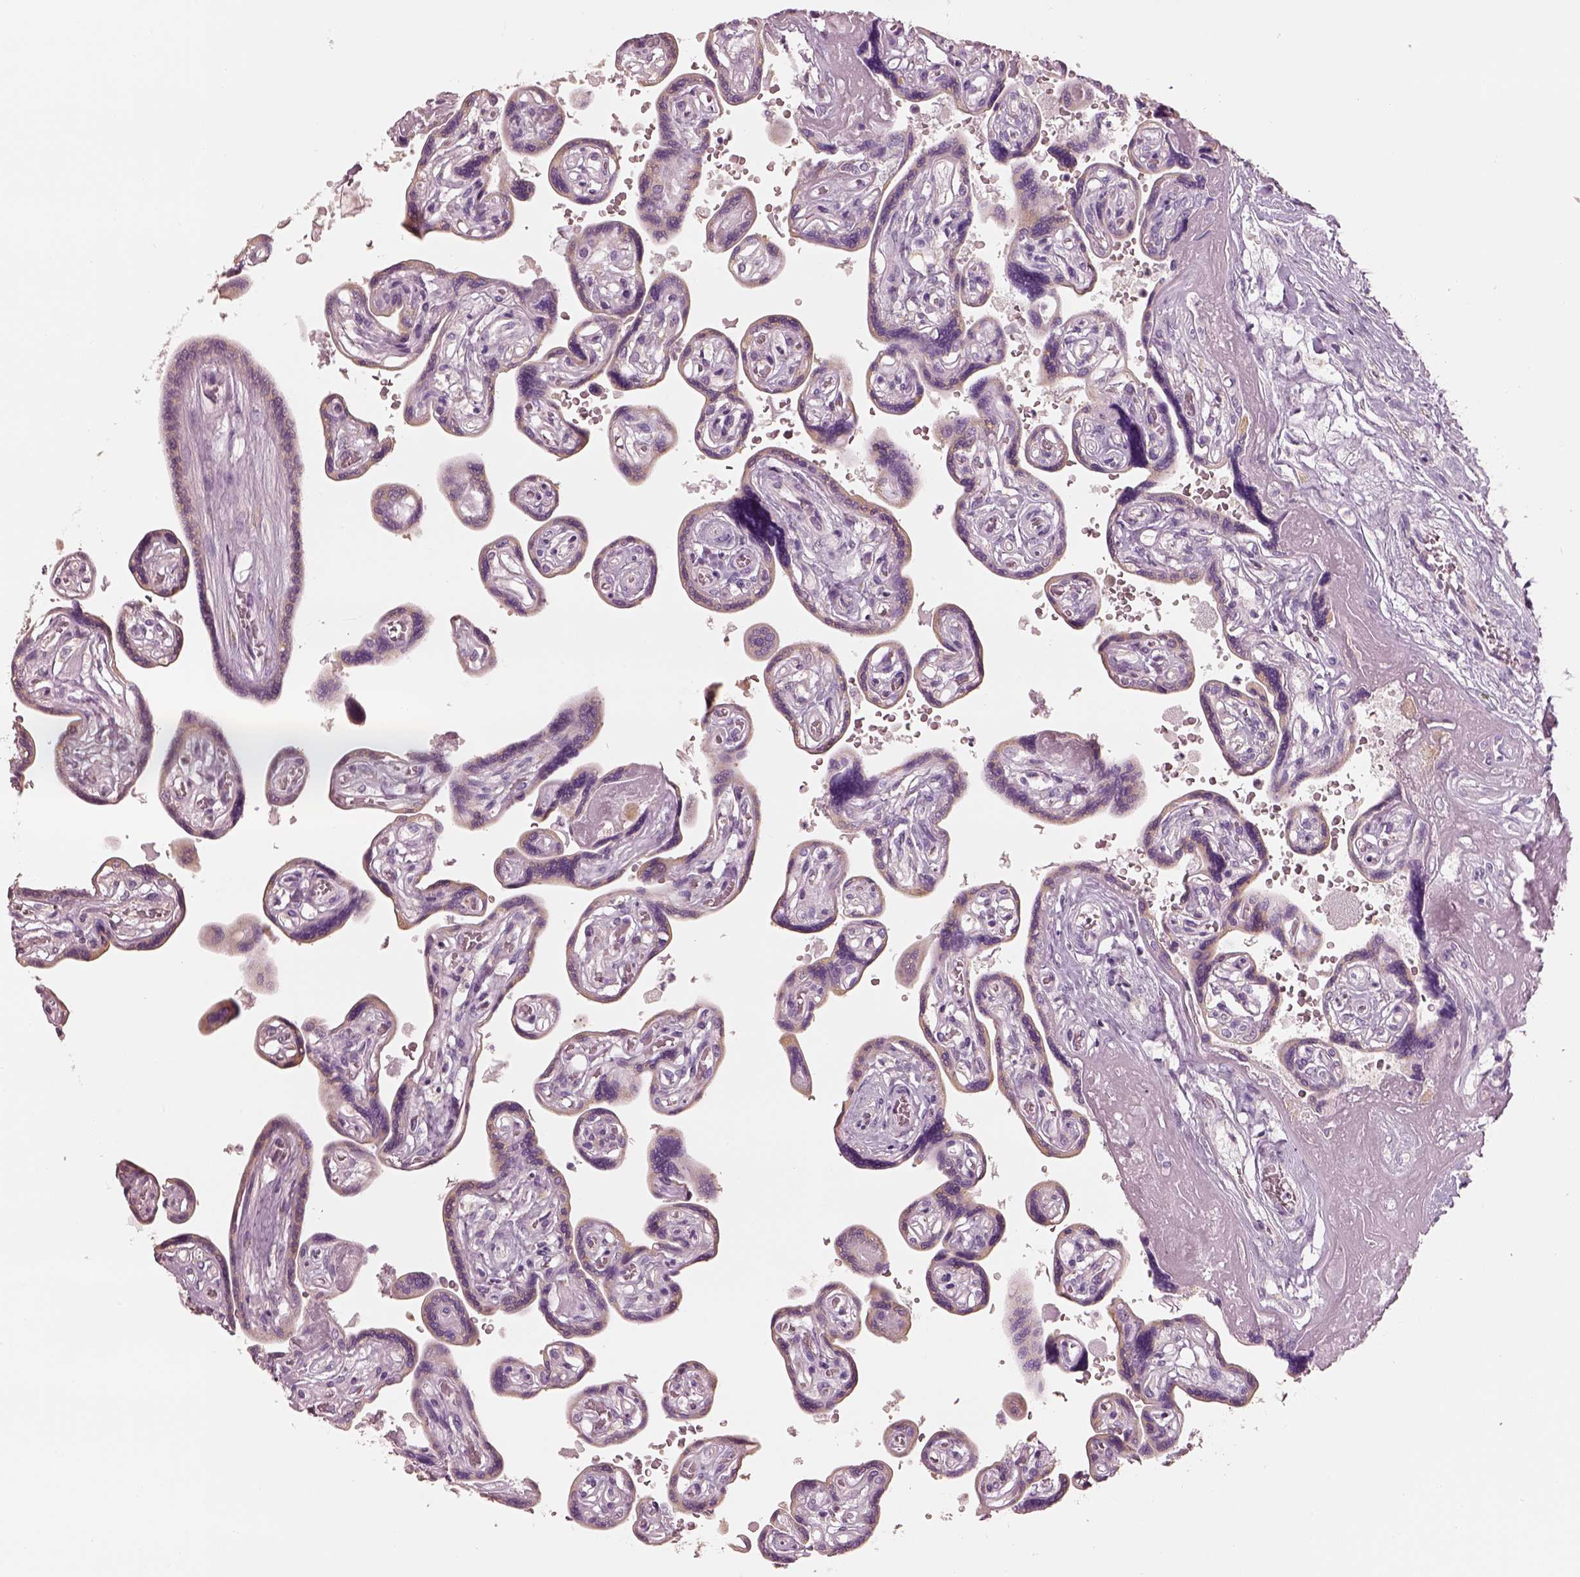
{"staining": {"intensity": "negative", "quantity": "none", "location": "none"}, "tissue": "placenta", "cell_type": "Decidual cells", "image_type": "normal", "snomed": [{"axis": "morphology", "description": "Normal tissue, NOS"}, {"axis": "topography", "description": "Placenta"}], "caption": "This is a histopathology image of immunohistochemistry staining of normal placenta, which shows no expression in decidual cells. (Immunohistochemistry (ihc), brightfield microscopy, high magnification).", "gene": "PNOC", "patient": {"sex": "female", "age": 32}}